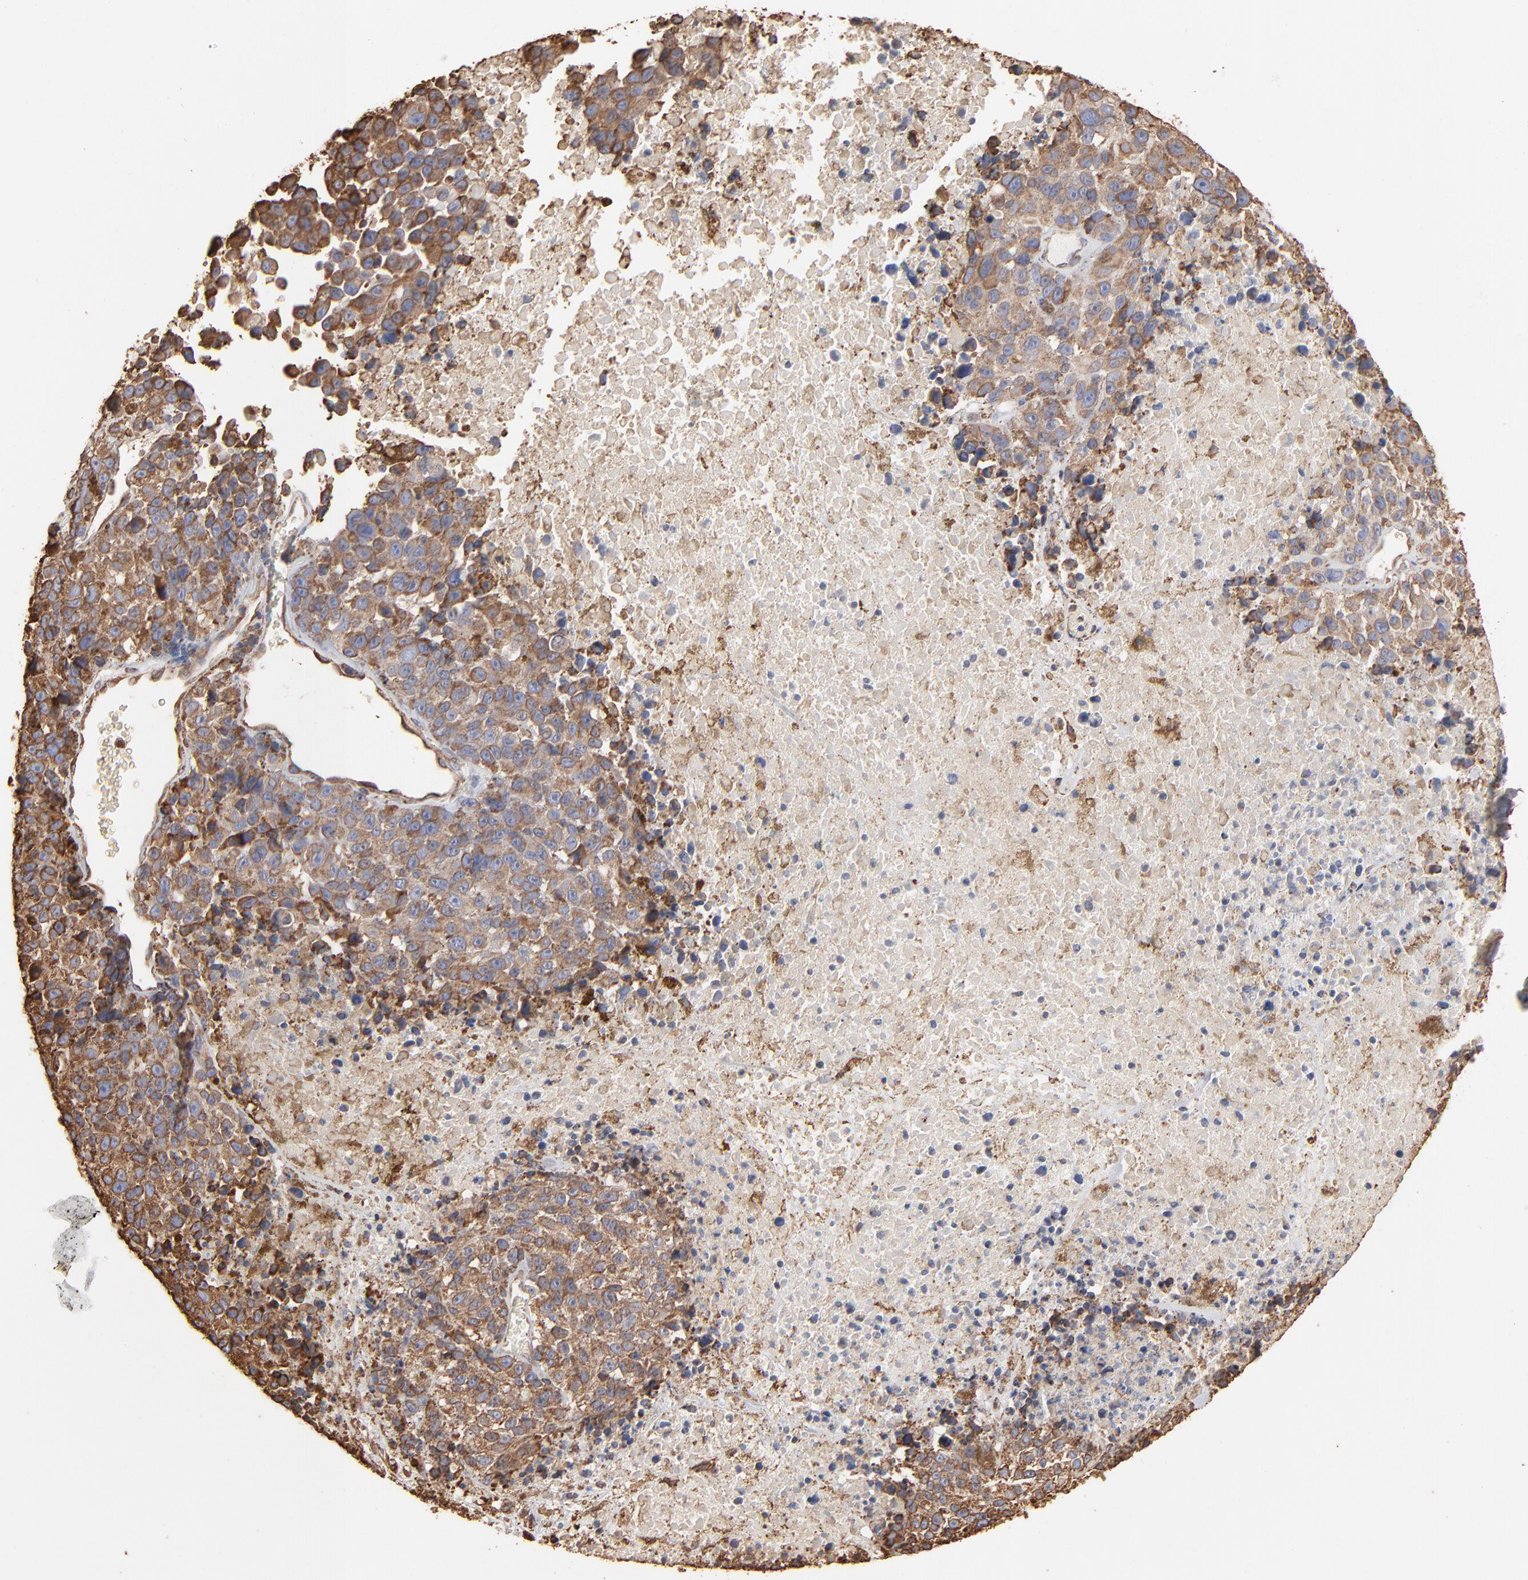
{"staining": {"intensity": "moderate", "quantity": ">75%", "location": "cytoplasmic/membranous"}, "tissue": "melanoma", "cell_type": "Tumor cells", "image_type": "cancer", "snomed": [{"axis": "morphology", "description": "Malignant melanoma, Metastatic site"}, {"axis": "topography", "description": "Cerebral cortex"}], "caption": "This is a histology image of IHC staining of melanoma, which shows moderate expression in the cytoplasmic/membranous of tumor cells.", "gene": "PDIA3", "patient": {"sex": "female", "age": 52}}